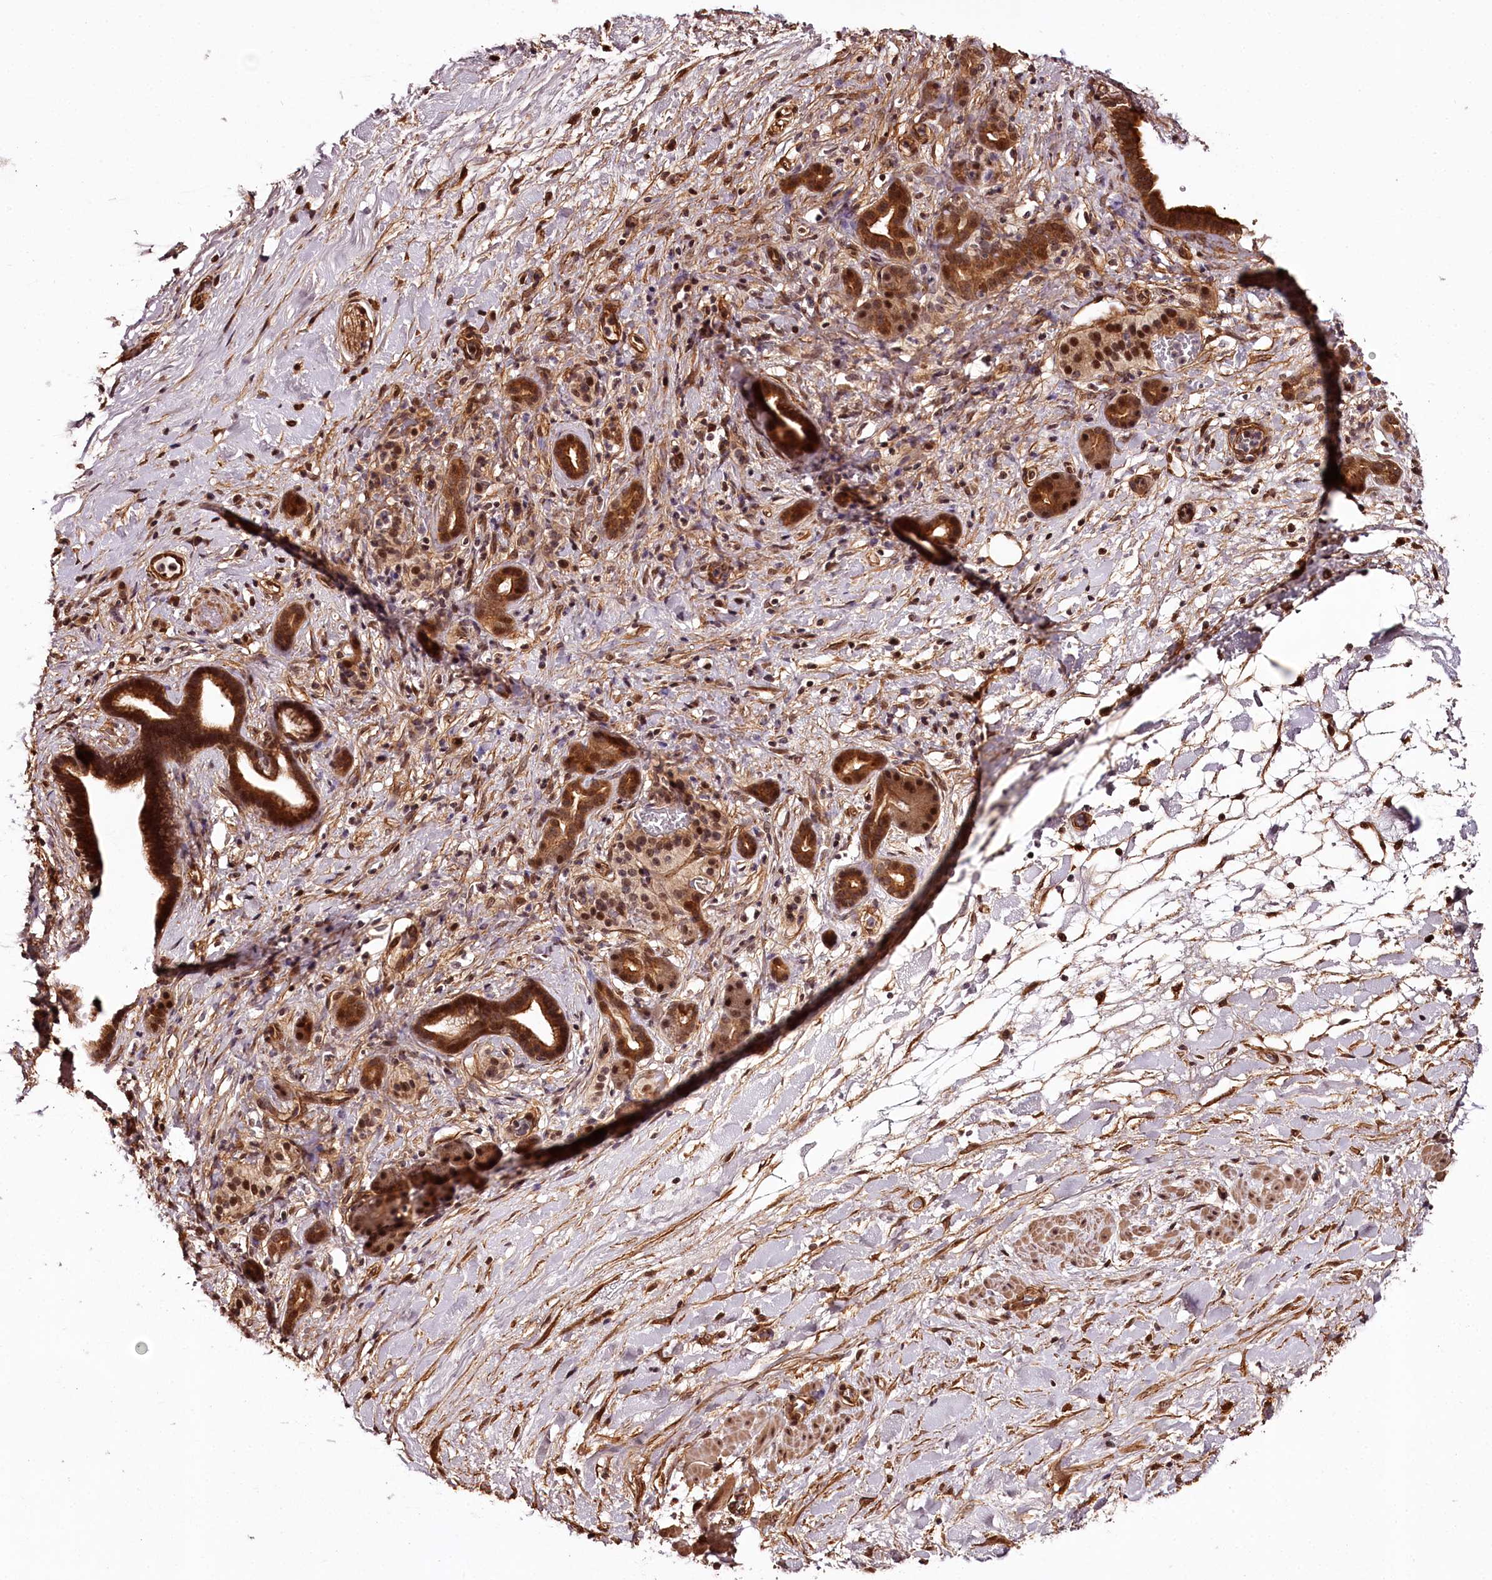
{"staining": {"intensity": "strong", "quantity": ">75%", "location": "cytoplasmic/membranous,nuclear"}, "tissue": "pancreatic cancer", "cell_type": "Tumor cells", "image_type": "cancer", "snomed": [{"axis": "morphology", "description": "Normal tissue, NOS"}, {"axis": "morphology", "description": "Adenocarcinoma, NOS"}, {"axis": "topography", "description": "Pancreas"}, {"axis": "topography", "description": "Peripheral nerve tissue"}], "caption": "A brown stain highlights strong cytoplasmic/membranous and nuclear expression of a protein in adenocarcinoma (pancreatic) tumor cells. Nuclei are stained in blue.", "gene": "TTC33", "patient": {"sex": "female", "age": 77}}